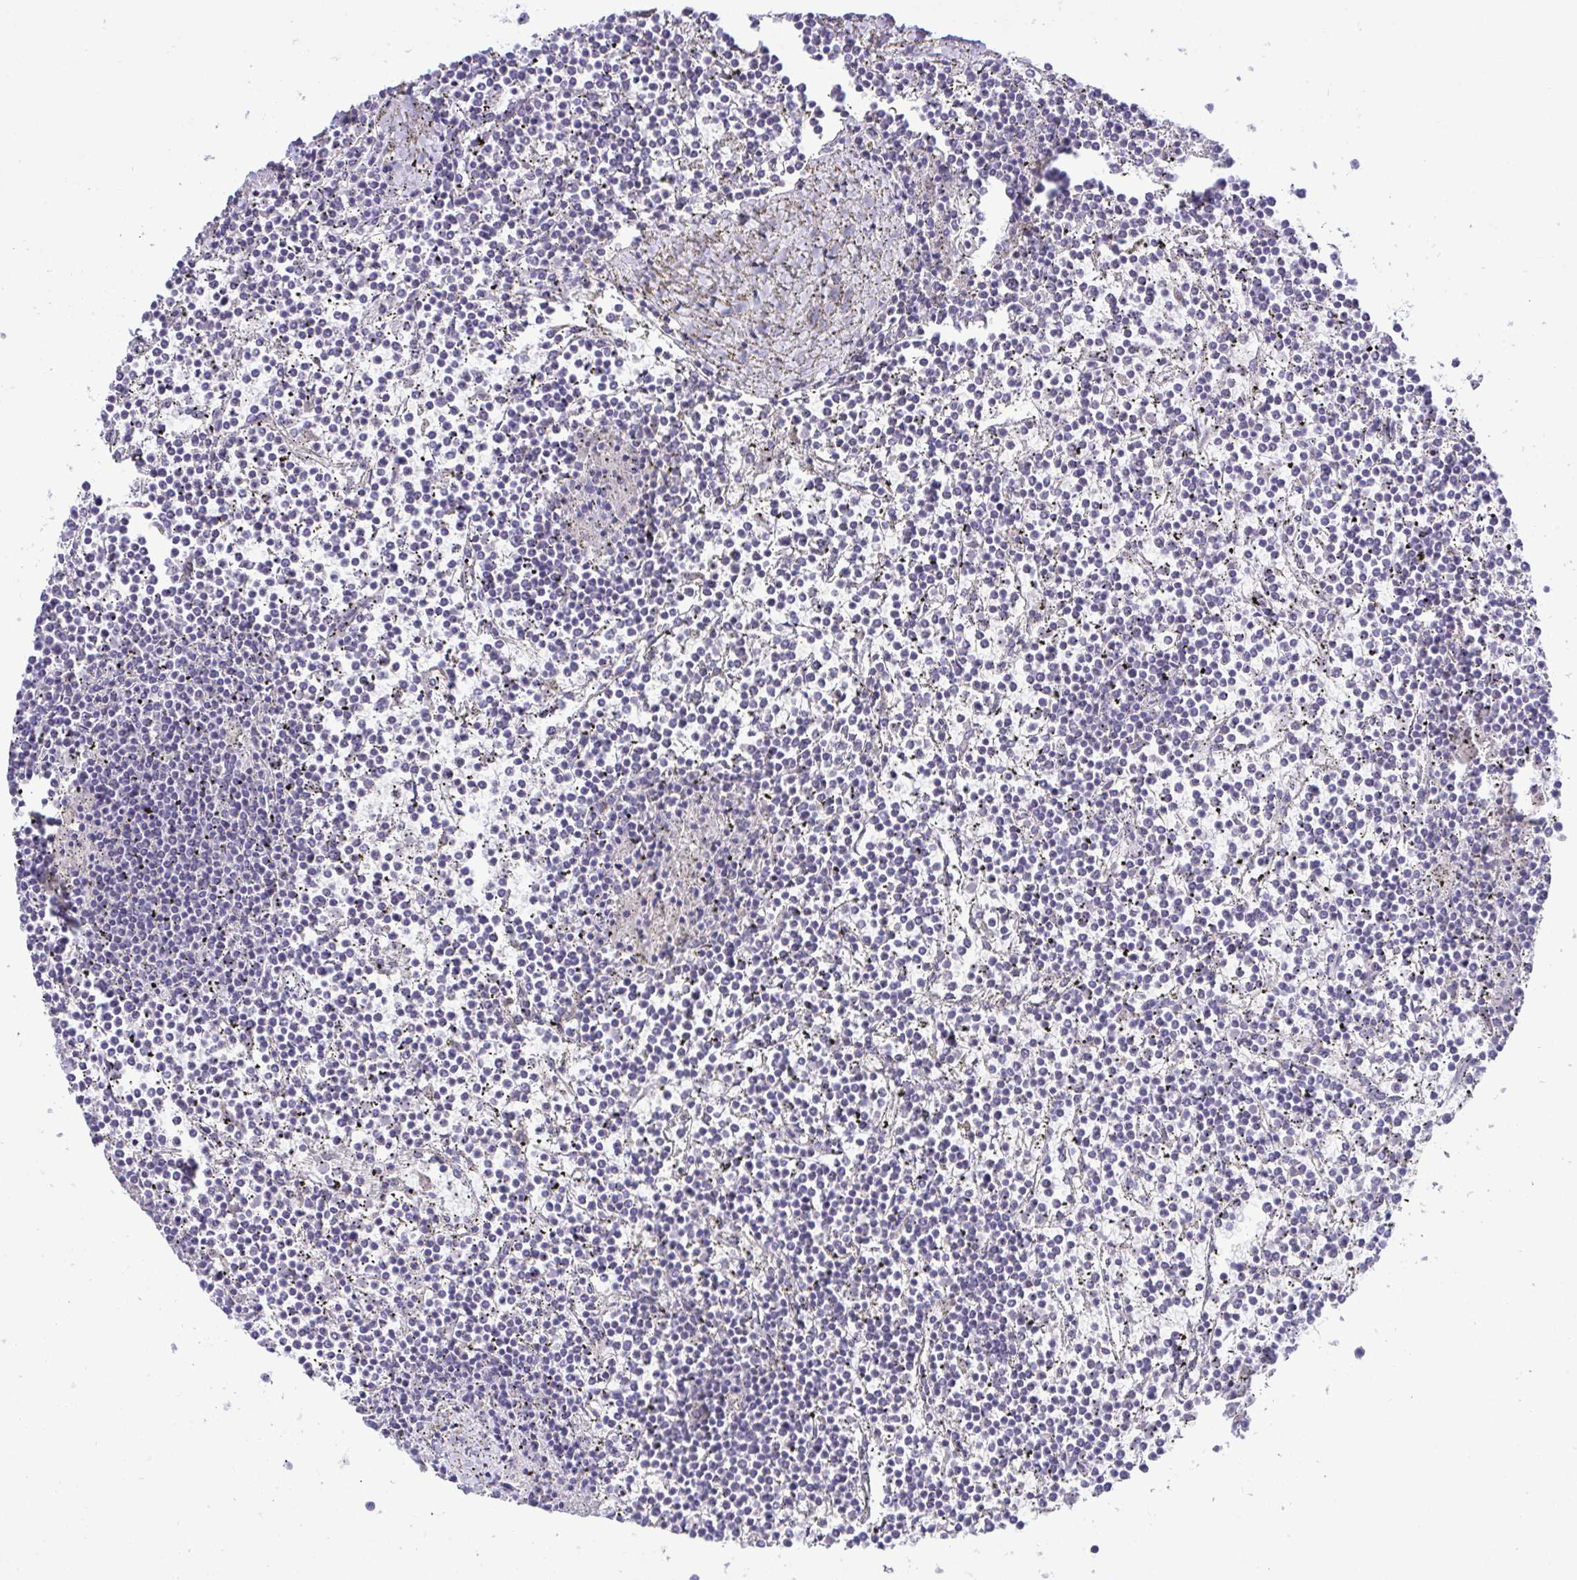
{"staining": {"intensity": "negative", "quantity": "none", "location": "none"}, "tissue": "lymphoma", "cell_type": "Tumor cells", "image_type": "cancer", "snomed": [{"axis": "morphology", "description": "Malignant lymphoma, non-Hodgkin's type, Low grade"}, {"axis": "topography", "description": "Spleen"}], "caption": "This photomicrograph is of low-grade malignant lymphoma, non-Hodgkin's type stained with IHC to label a protein in brown with the nuclei are counter-stained blue. There is no expression in tumor cells.", "gene": "PLA2G12B", "patient": {"sex": "female", "age": 19}}